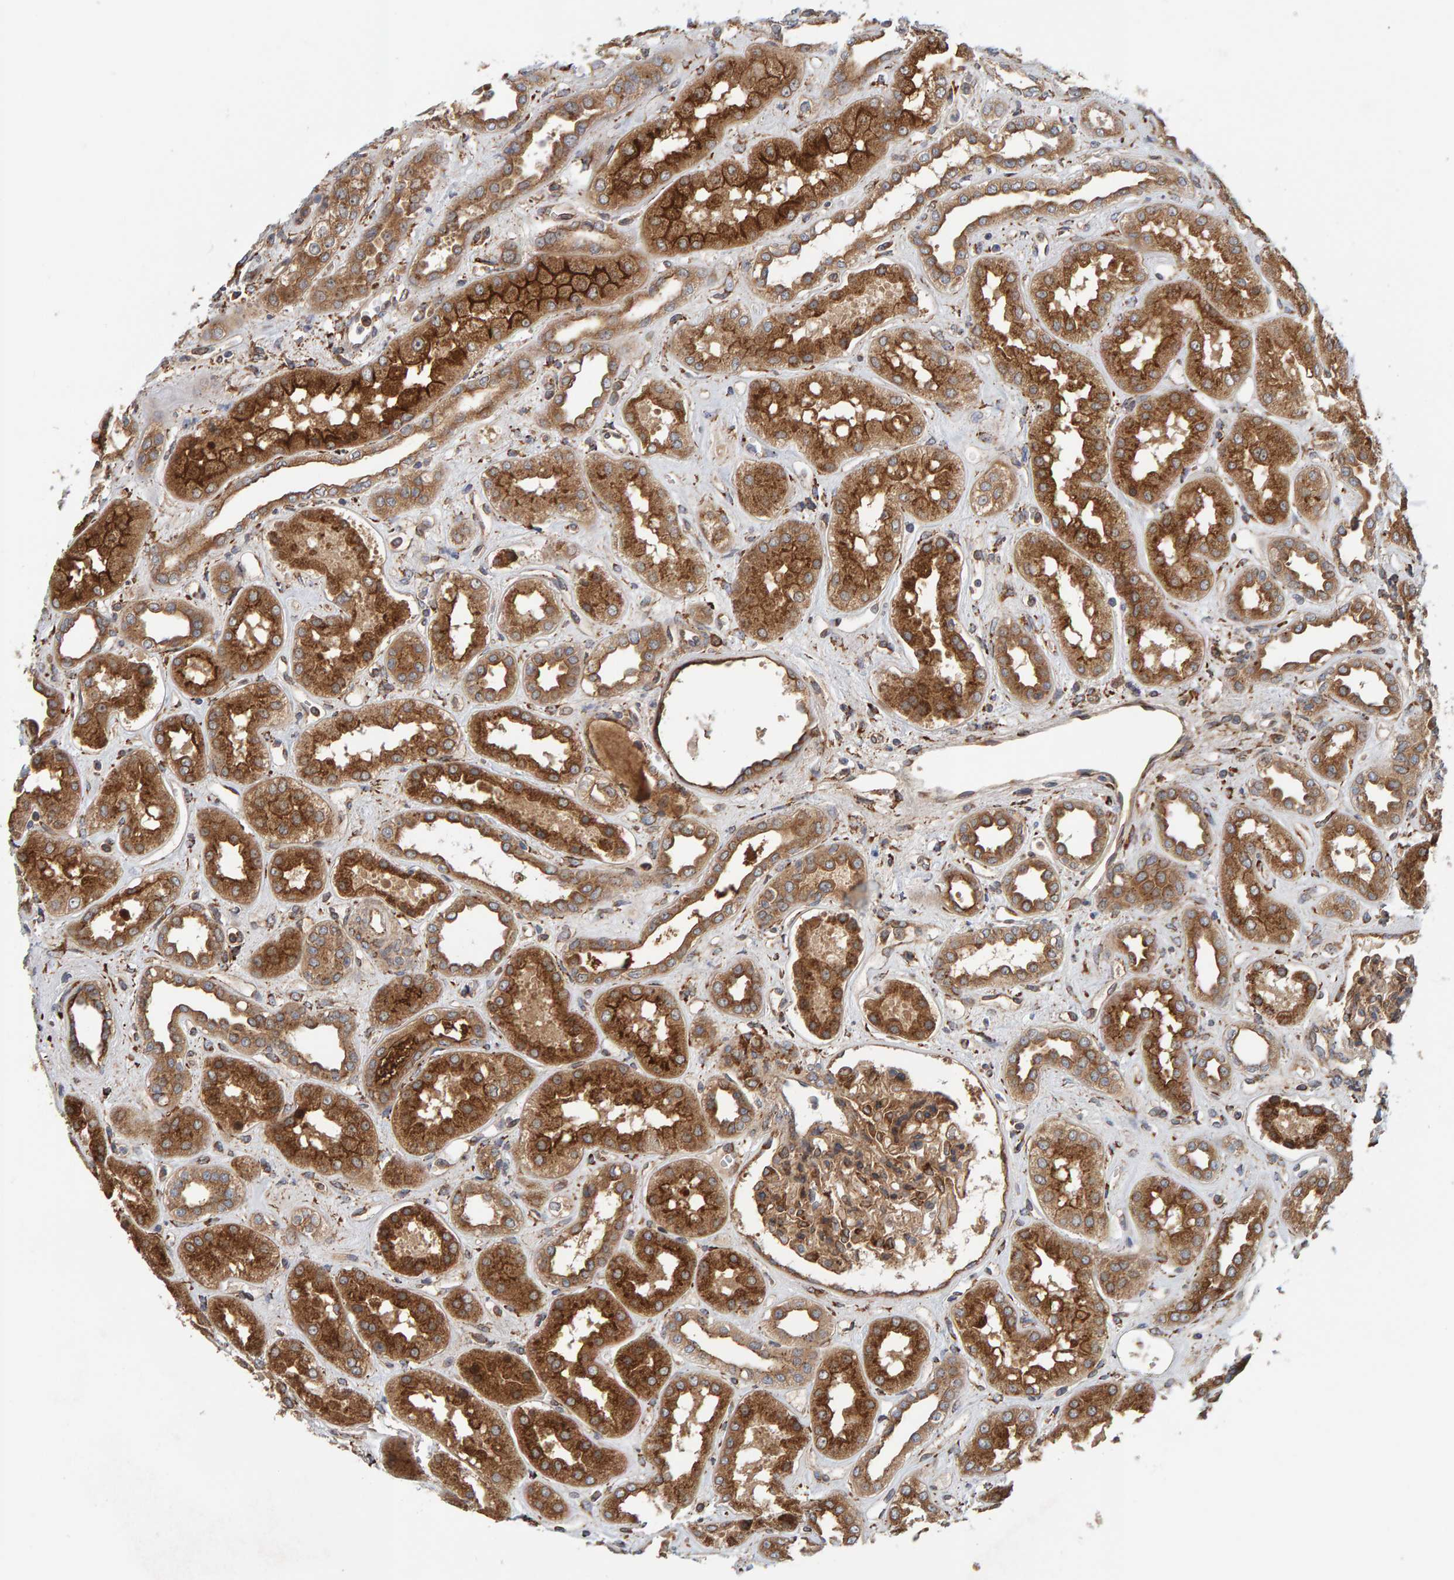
{"staining": {"intensity": "moderate", "quantity": ">75%", "location": "cytoplasmic/membranous"}, "tissue": "kidney", "cell_type": "Cells in glomeruli", "image_type": "normal", "snomed": [{"axis": "morphology", "description": "Normal tissue, NOS"}, {"axis": "topography", "description": "Kidney"}], "caption": "The micrograph shows staining of normal kidney, revealing moderate cytoplasmic/membranous protein expression (brown color) within cells in glomeruli. (DAB (3,3'-diaminobenzidine) = brown stain, brightfield microscopy at high magnification).", "gene": "BAIAP2", "patient": {"sex": "male", "age": 59}}